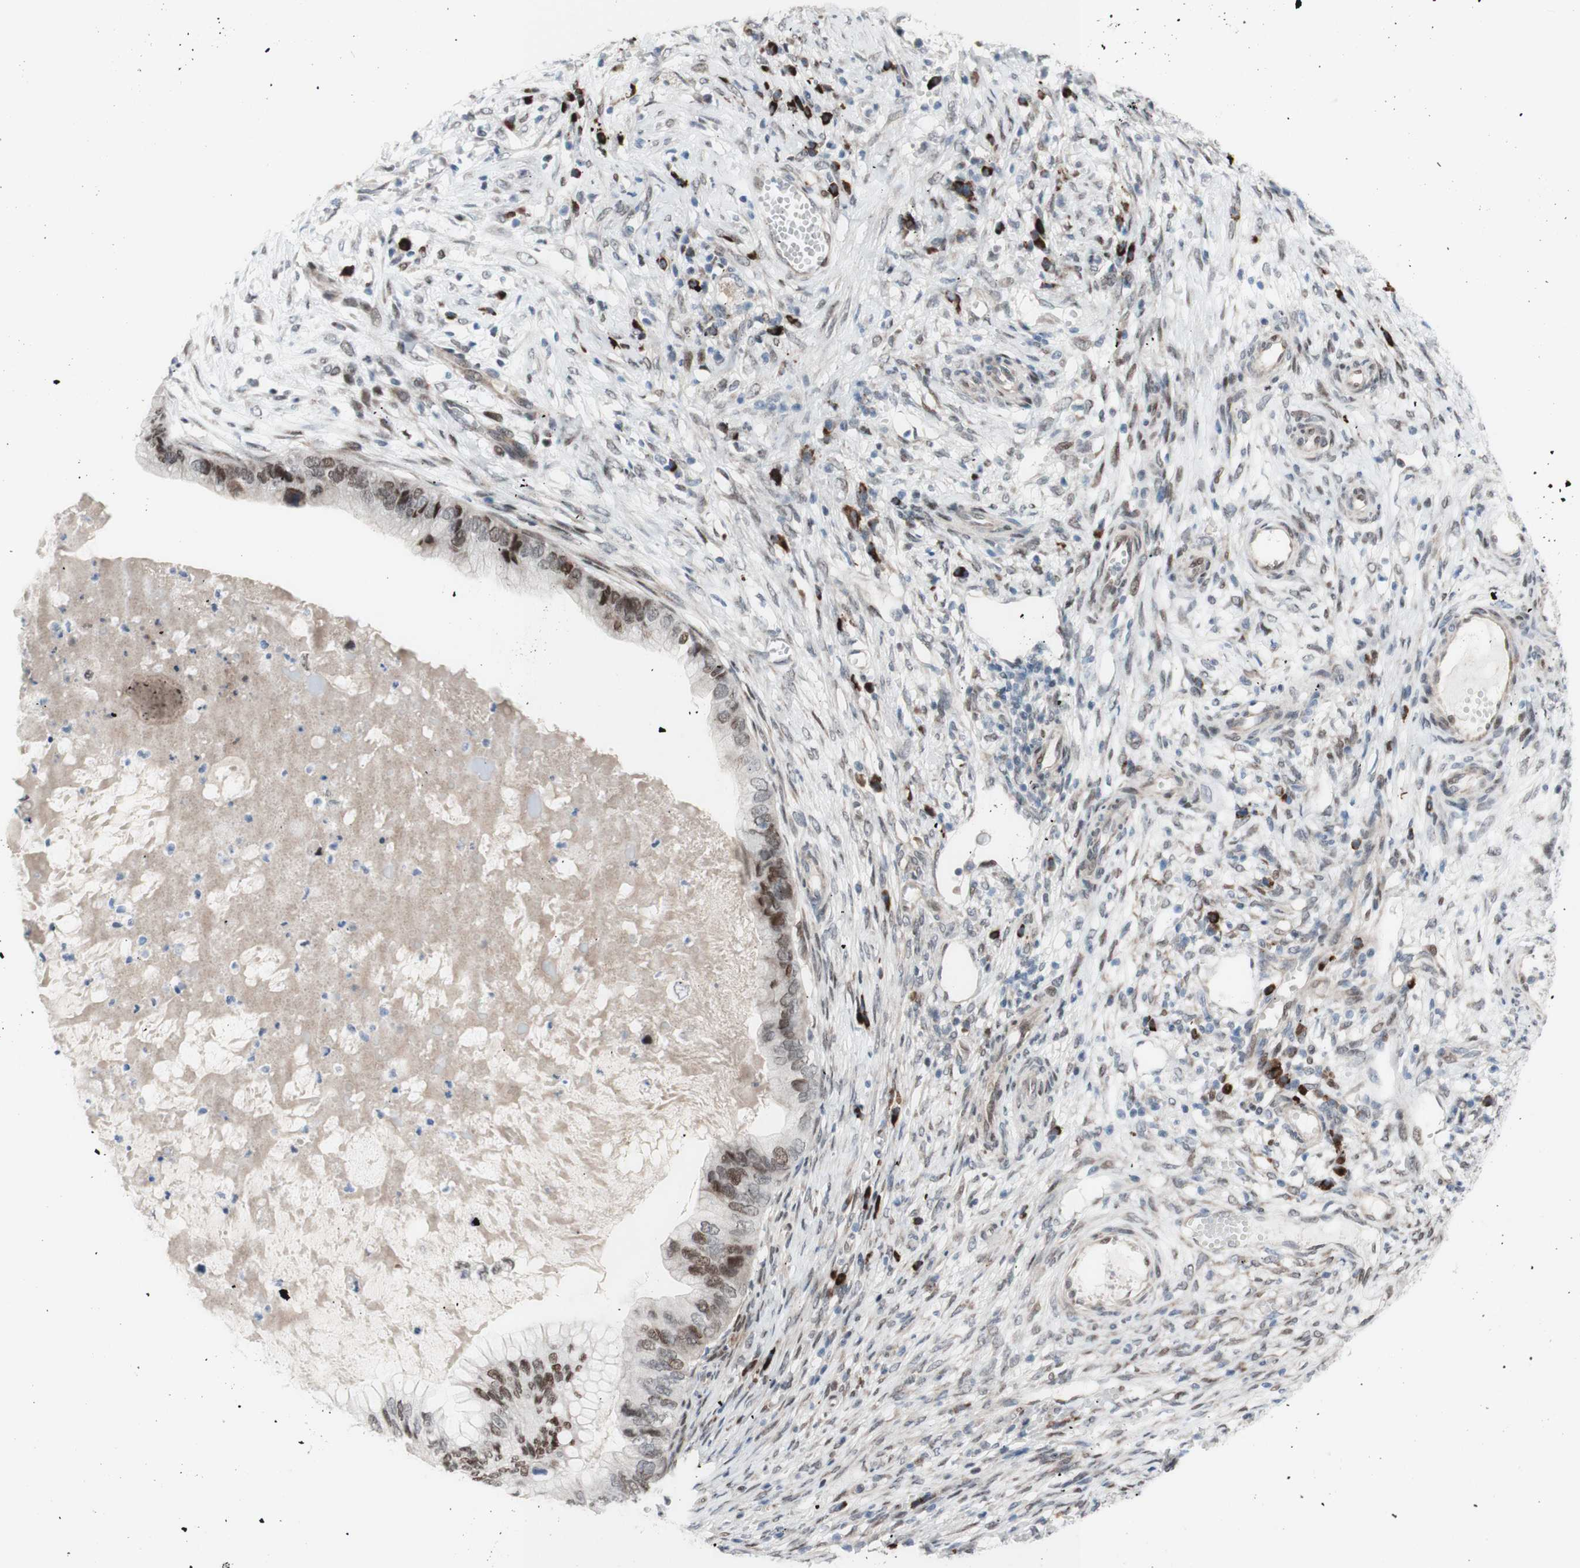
{"staining": {"intensity": "moderate", "quantity": "25%-75%", "location": "nuclear"}, "tissue": "ovarian cancer", "cell_type": "Tumor cells", "image_type": "cancer", "snomed": [{"axis": "morphology", "description": "Cystadenocarcinoma, mucinous, NOS"}, {"axis": "topography", "description": "Ovary"}], "caption": "Ovarian cancer stained for a protein exhibits moderate nuclear positivity in tumor cells. The protein is shown in brown color, while the nuclei are stained blue.", "gene": "PHTF2", "patient": {"sex": "female", "age": 80}}